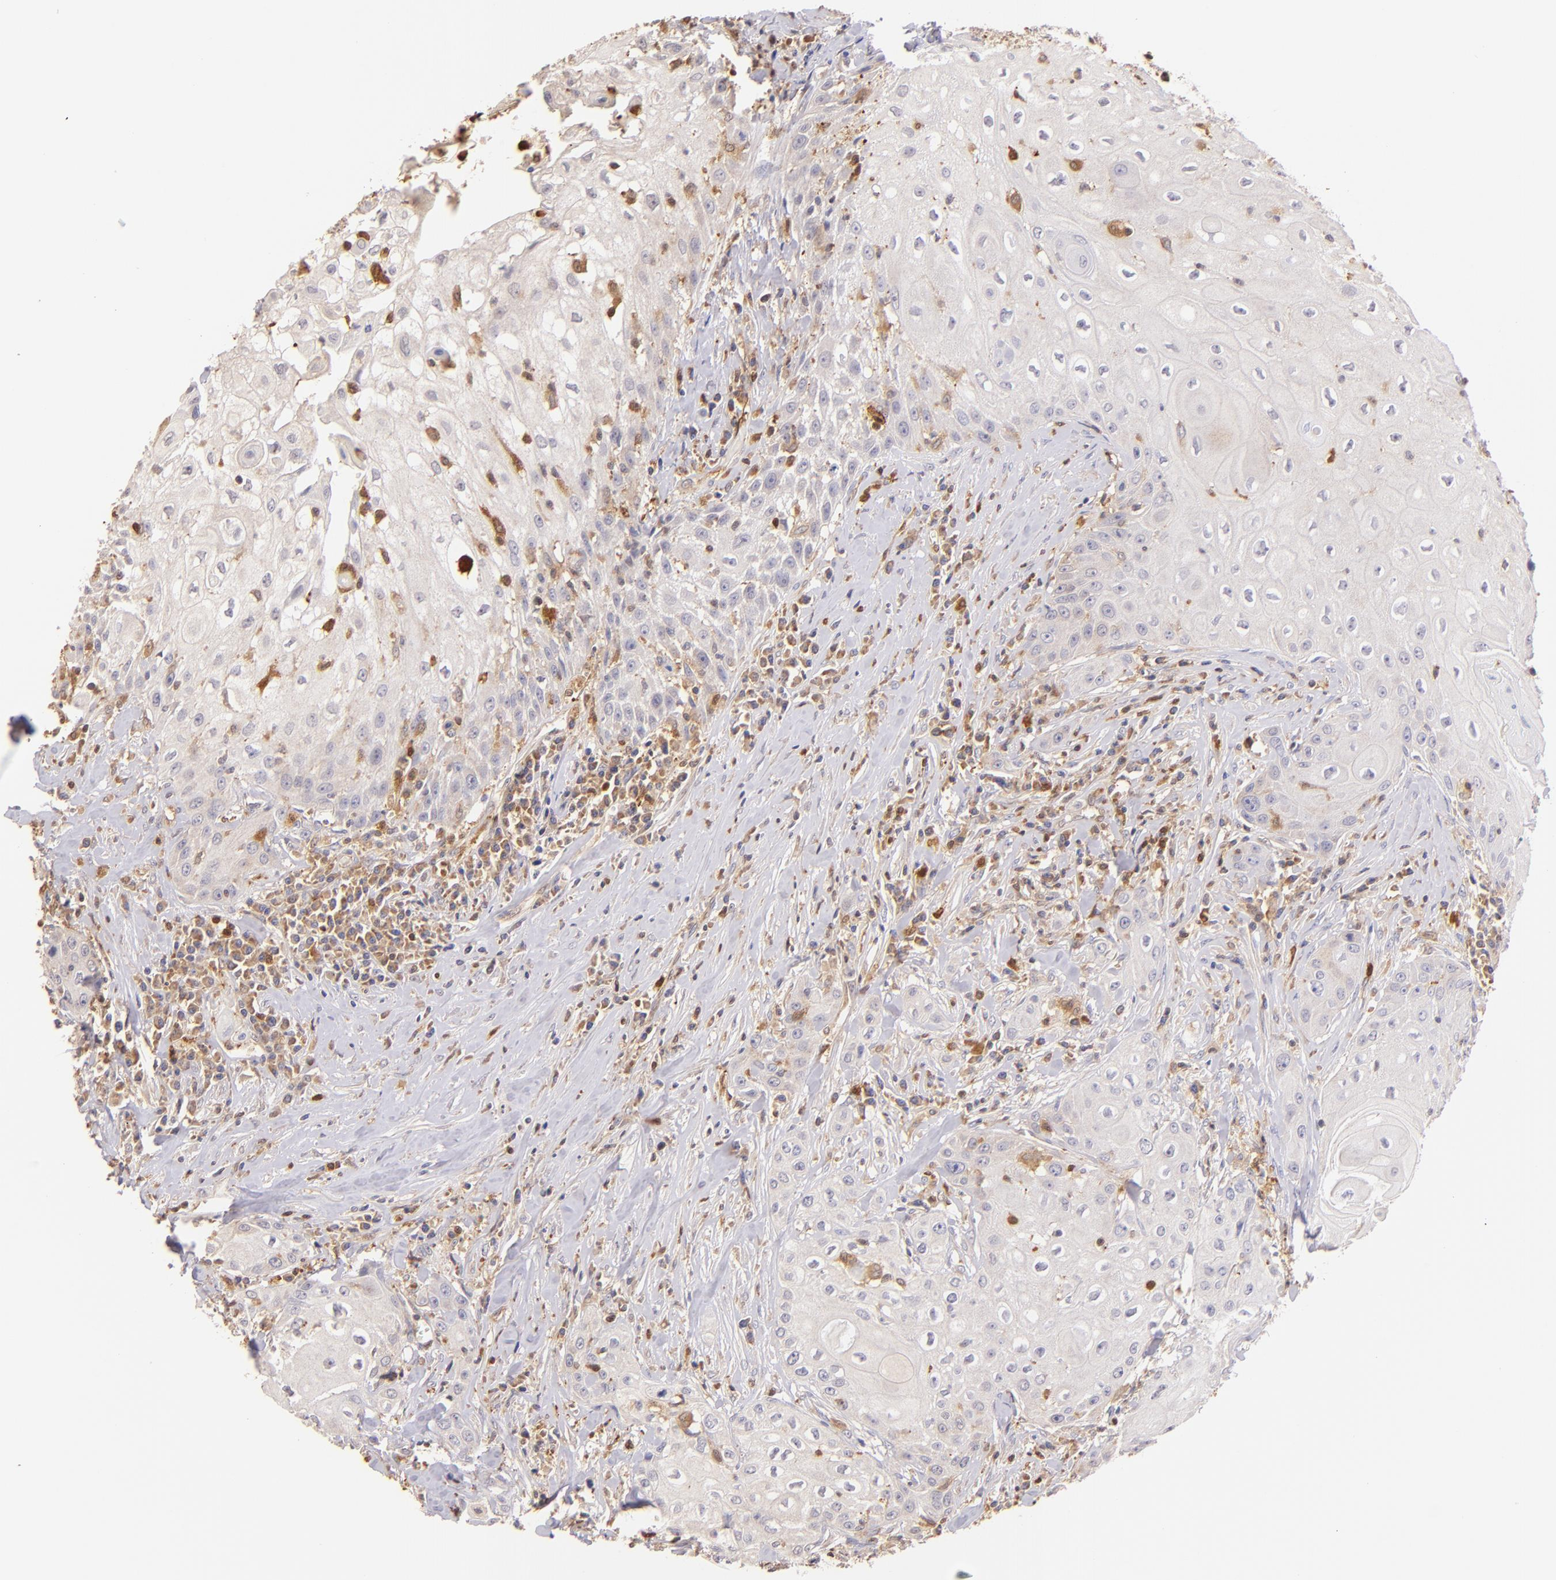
{"staining": {"intensity": "weak", "quantity": "25%-75%", "location": "cytoplasmic/membranous"}, "tissue": "head and neck cancer", "cell_type": "Tumor cells", "image_type": "cancer", "snomed": [{"axis": "morphology", "description": "Squamous cell carcinoma, NOS"}, {"axis": "topography", "description": "Oral tissue"}, {"axis": "topography", "description": "Head-Neck"}], "caption": "Protein staining shows weak cytoplasmic/membranous expression in approximately 25%-75% of tumor cells in squamous cell carcinoma (head and neck). (DAB IHC, brown staining for protein, blue staining for nuclei).", "gene": "BTK", "patient": {"sex": "female", "age": 82}}